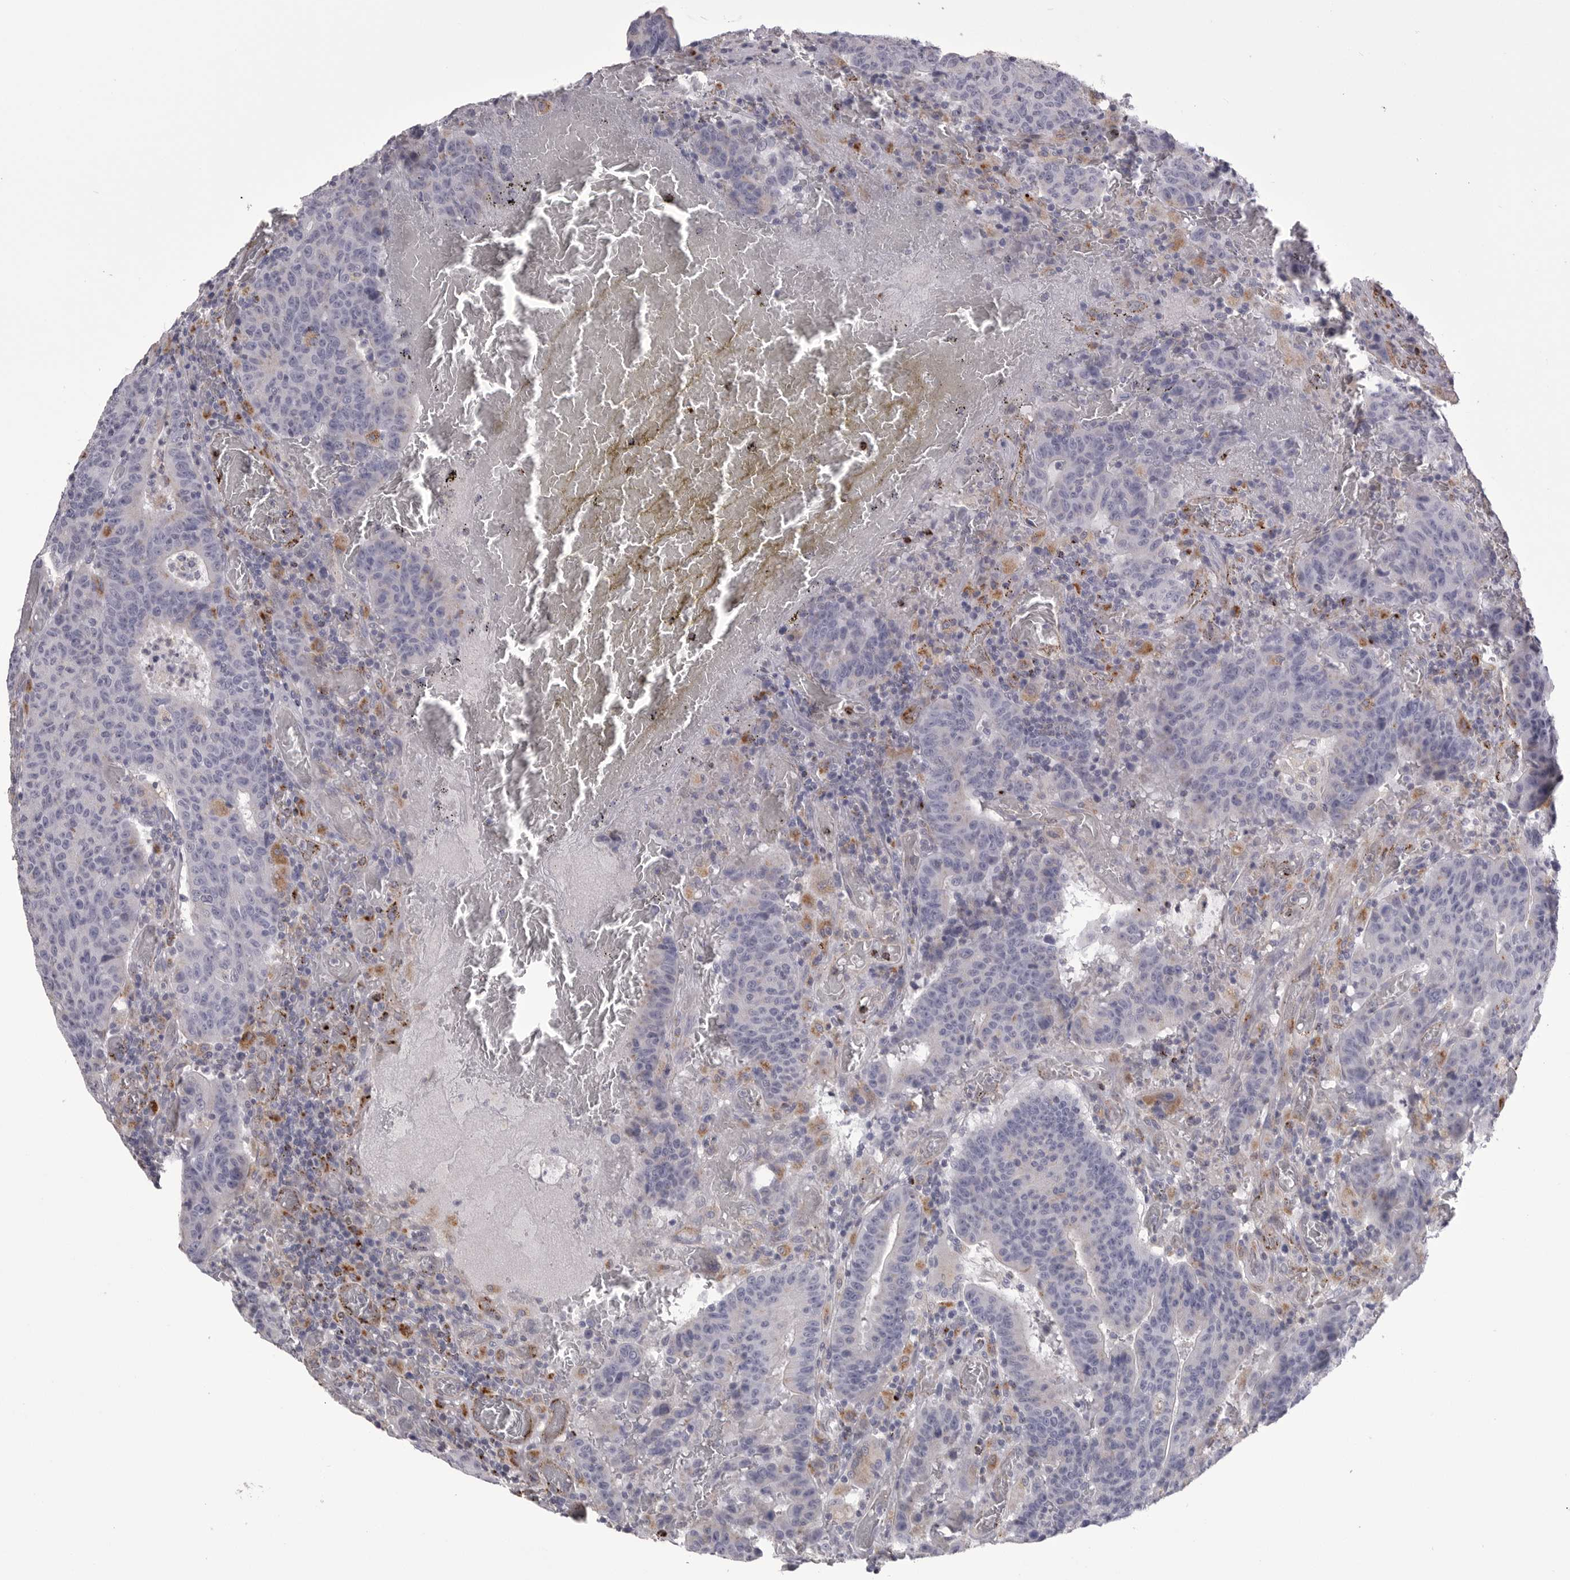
{"staining": {"intensity": "negative", "quantity": "none", "location": "none"}, "tissue": "colorectal cancer", "cell_type": "Tumor cells", "image_type": "cancer", "snomed": [{"axis": "morphology", "description": "Adenocarcinoma, NOS"}, {"axis": "topography", "description": "Colon"}], "caption": "DAB immunohistochemical staining of colorectal cancer demonstrates no significant staining in tumor cells.", "gene": "PSPN", "patient": {"sex": "female", "age": 75}}